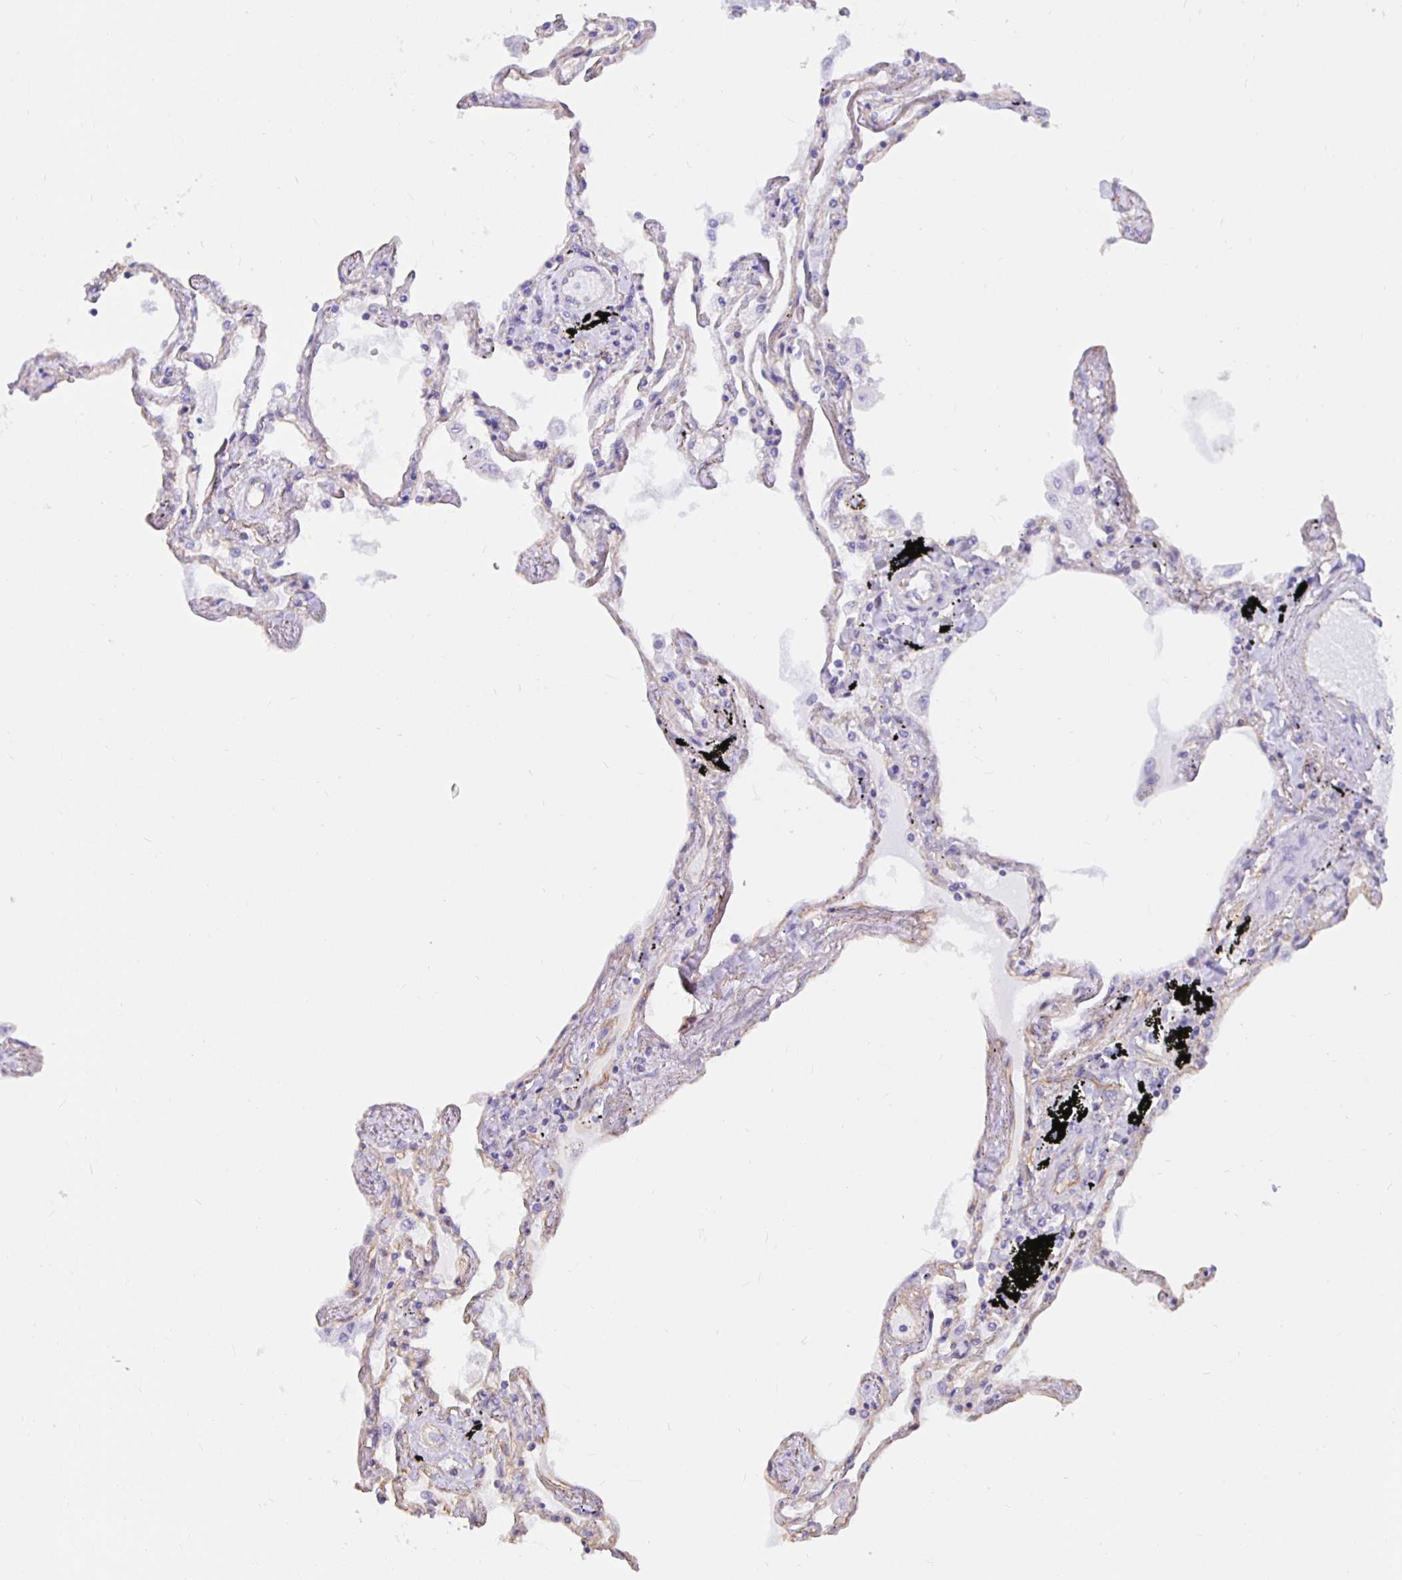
{"staining": {"intensity": "weak", "quantity": "25%-75%", "location": "cytoplasmic/membranous"}, "tissue": "lung", "cell_type": "Alveolar cells", "image_type": "normal", "snomed": [{"axis": "morphology", "description": "Normal tissue, NOS"}, {"axis": "morphology", "description": "Adenocarcinoma, NOS"}, {"axis": "topography", "description": "Cartilage tissue"}, {"axis": "topography", "description": "Lung"}], "caption": "The immunohistochemical stain labels weak cytoplasmic/membranous expression in alveolar cells of normal lung. Nuclei are stained in blue.", "gene": "ARHGEF39", "patient": {"sex": "female", "age": 67}}